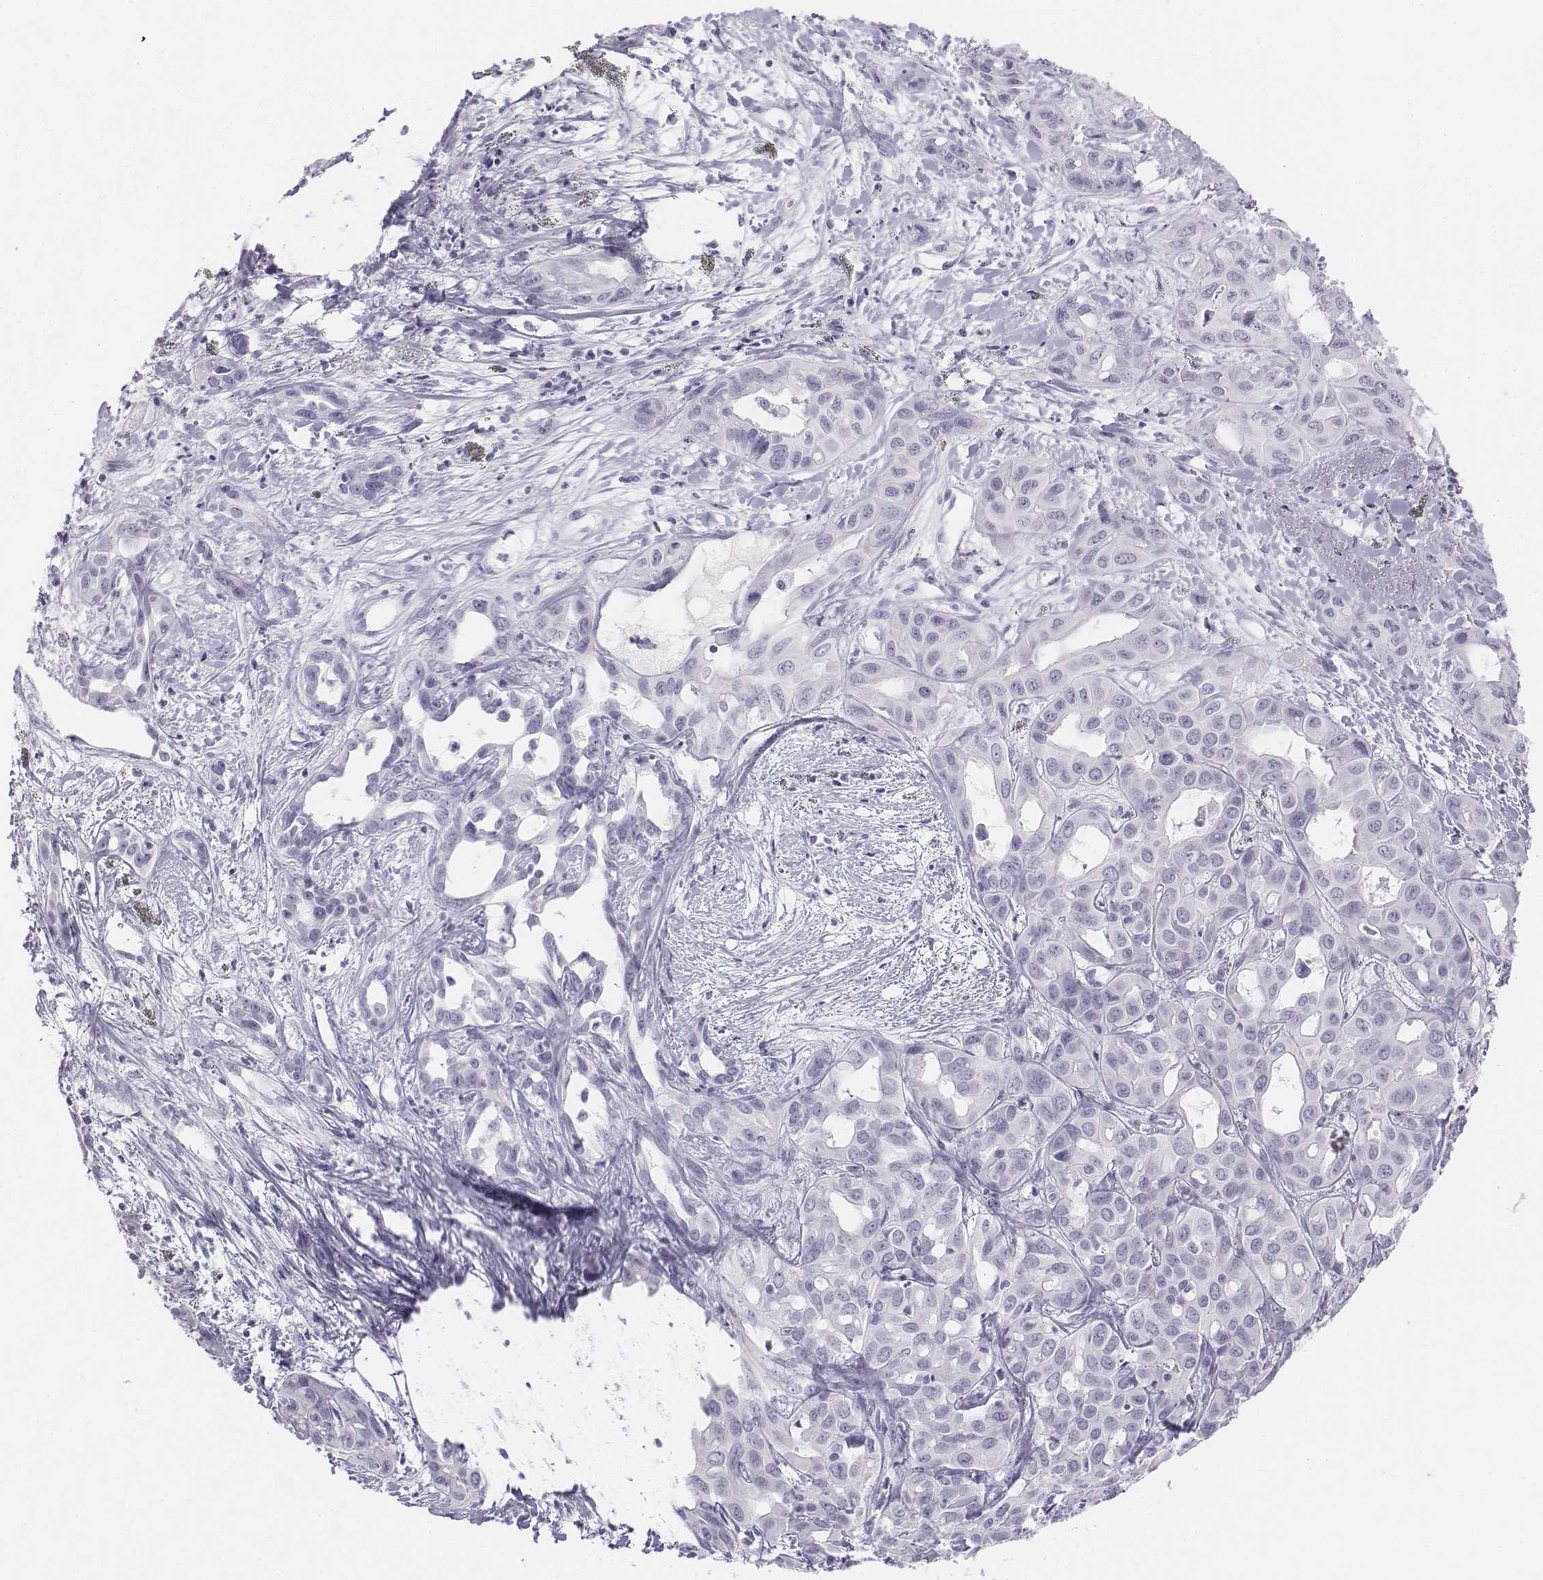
{"staining": {"intensity": "negative", "quantity": "none", "location": "none"}, "tissue": "liver cancer", "cell_type": "Tumor cells", "image_type": "cancer", "snomed": [{"axis": "morphology", "description": "Cholangiocarcinoma"}, {"axis": "topography", "description": "Liver"}], "caption": "A micrograph of human liver cancer is negative for staining in tumor cells.", "gene": "UCN2", "patient": {"sex": "female", "age": 60}}